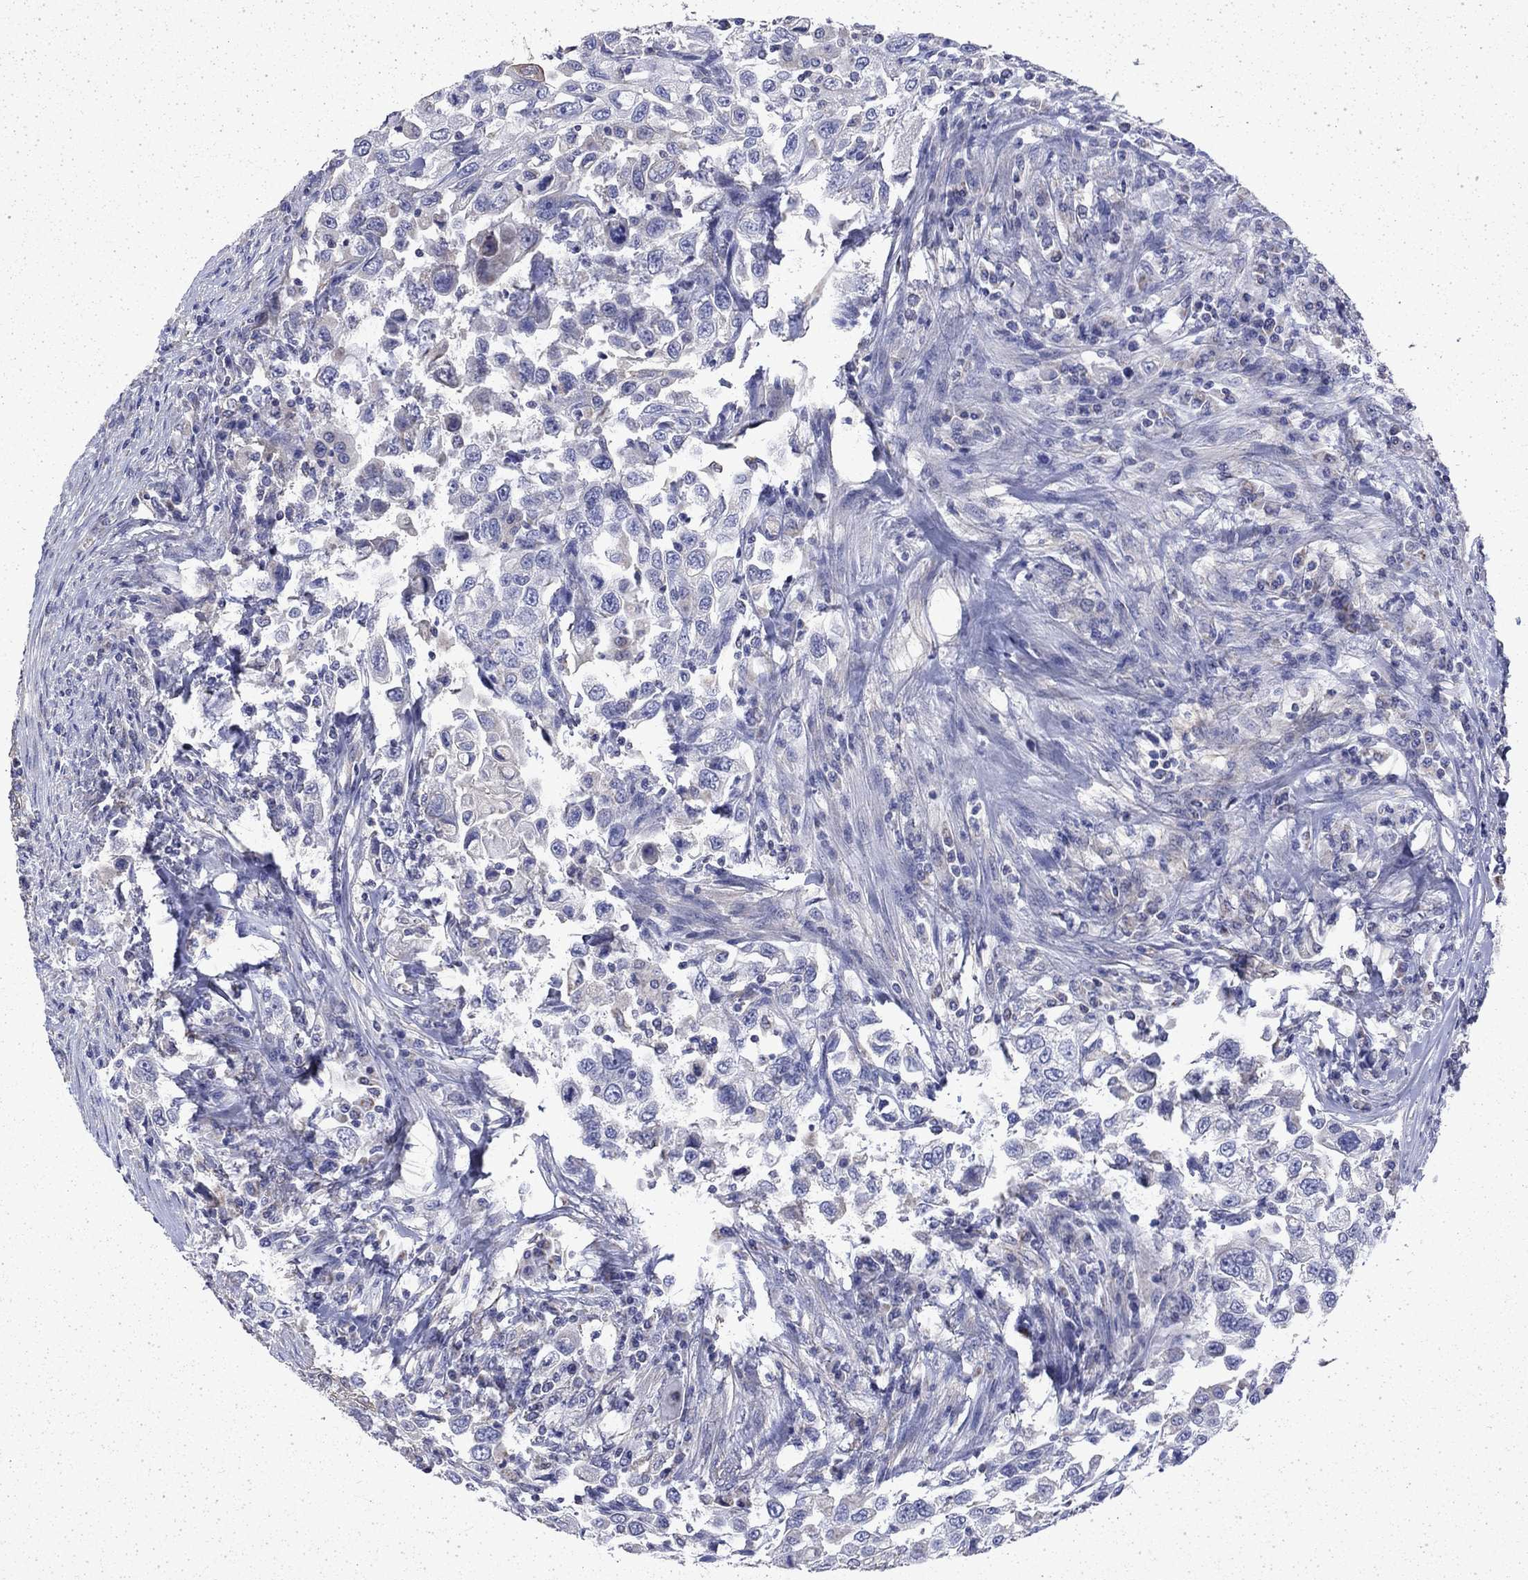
{"staining": {"intensity": "moderate", "quantity": "<25%", "location": "cytoplasmic/membranous"}, "tissue": "urothelial cancer", "cell_type": "Tumor cells", "image_type": "cancer", "snomed": [{"axis": "morphology", "description": "Urothelial carcinoma, High grade"}, {"axis": "topography", "description": "Urinary bladder"}], "caption": "Protein staining exhibits moderate cytoplasmic/membranous expression in about <25% of tumor cells in urothelial carcinoma (high-grade).", "gene": "DTNA", "patient": {"sex": "female", "age": 56}}